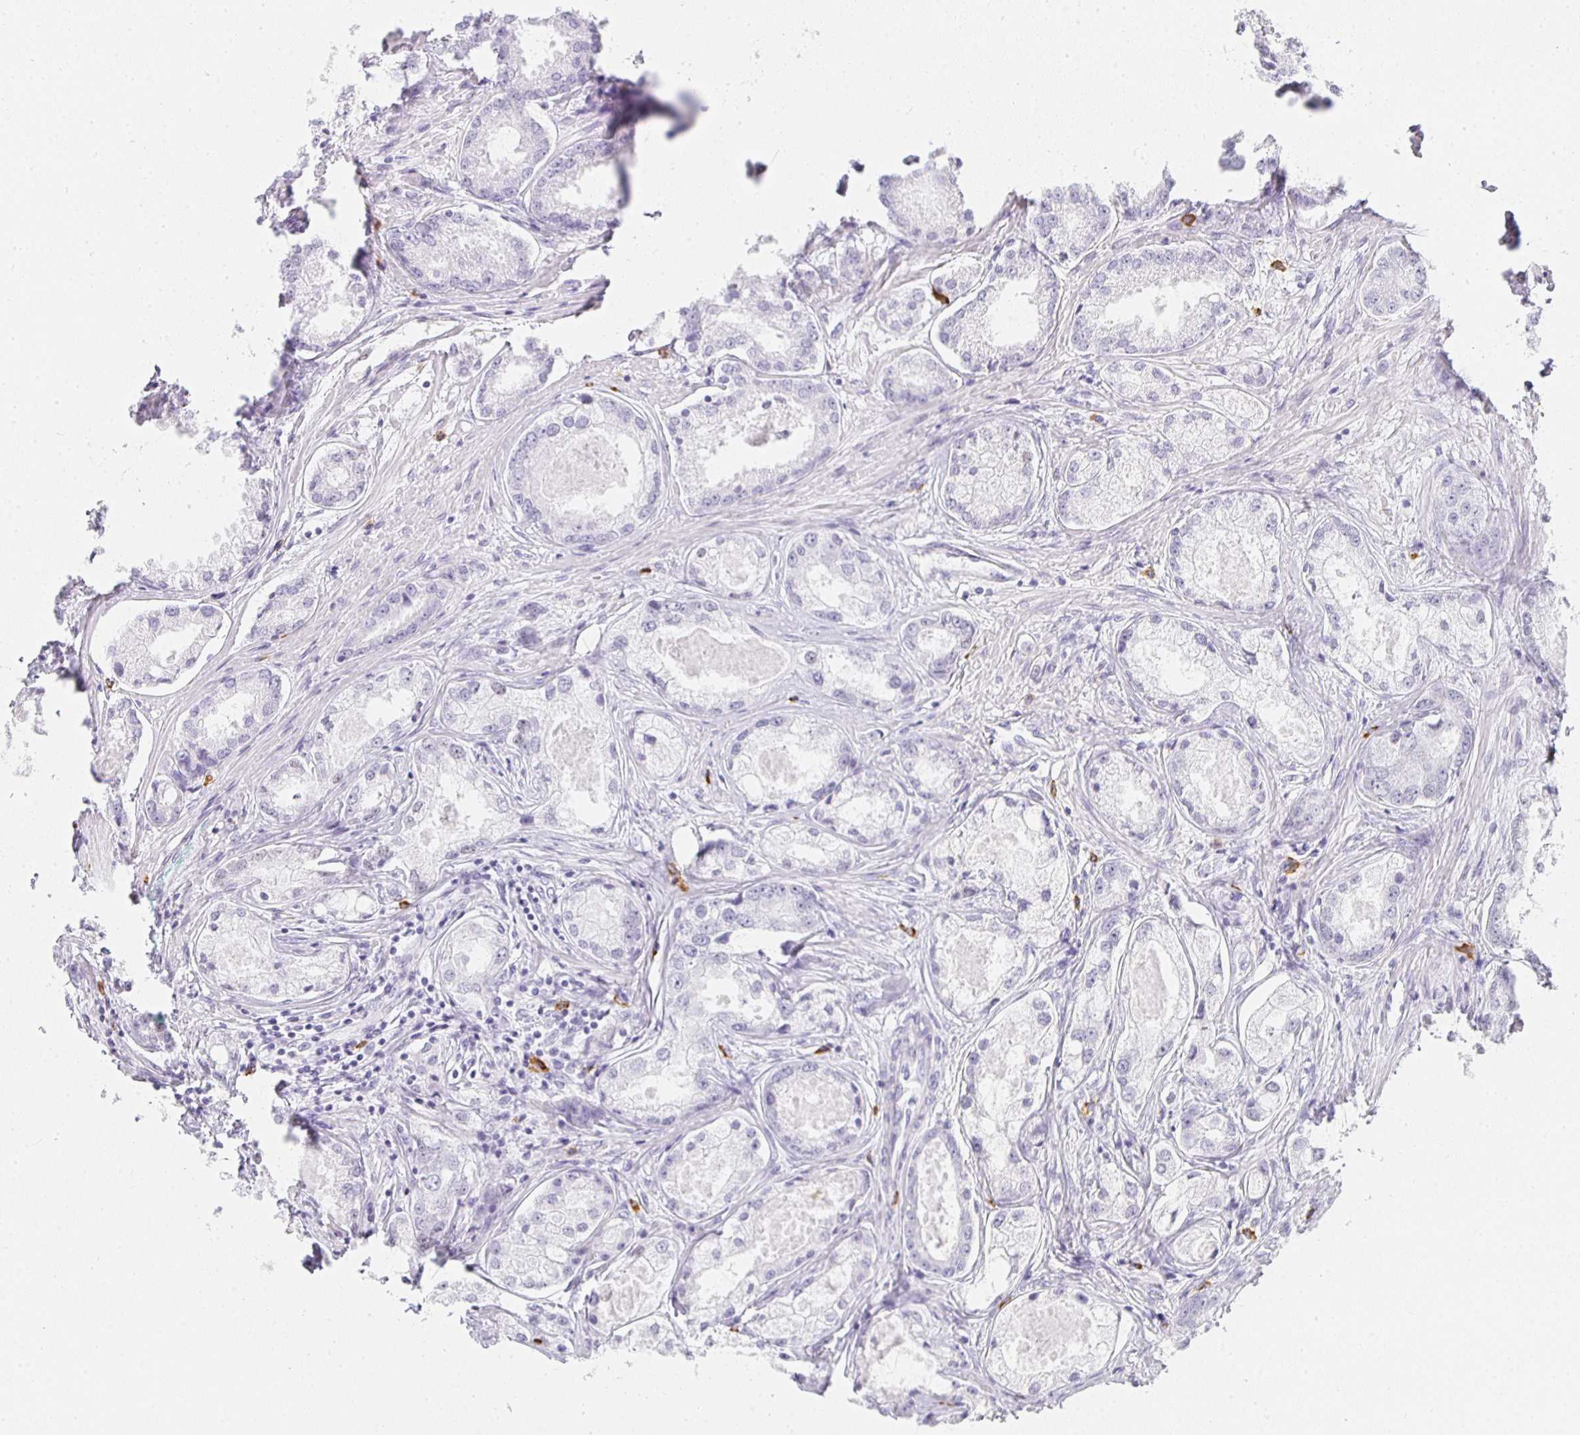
{"staining": {"intensity": "negative", "quantity": "none", "location": "none"}, "tissue": "prostate cancer", "cell_type": "Tumor cells", "image_type": "cancer", "snomed": [{"axis": "morphology", "description": "Adenocarcinoma, Low grade"}, {"axis": "topography", "description": "Prostate"}], "caption": "Immunohistochemical staining of human prostate cancer (low-grade adenocarcinoma) exhibits no significant staining in tumor cells. Brightfield microscopy of immunohistochemistry stained with DAB (brown) and hematoxylin (blue), captured at high magnification.", "gene": "TPSD1", "patient": {"sex": "male", "age": 68}}